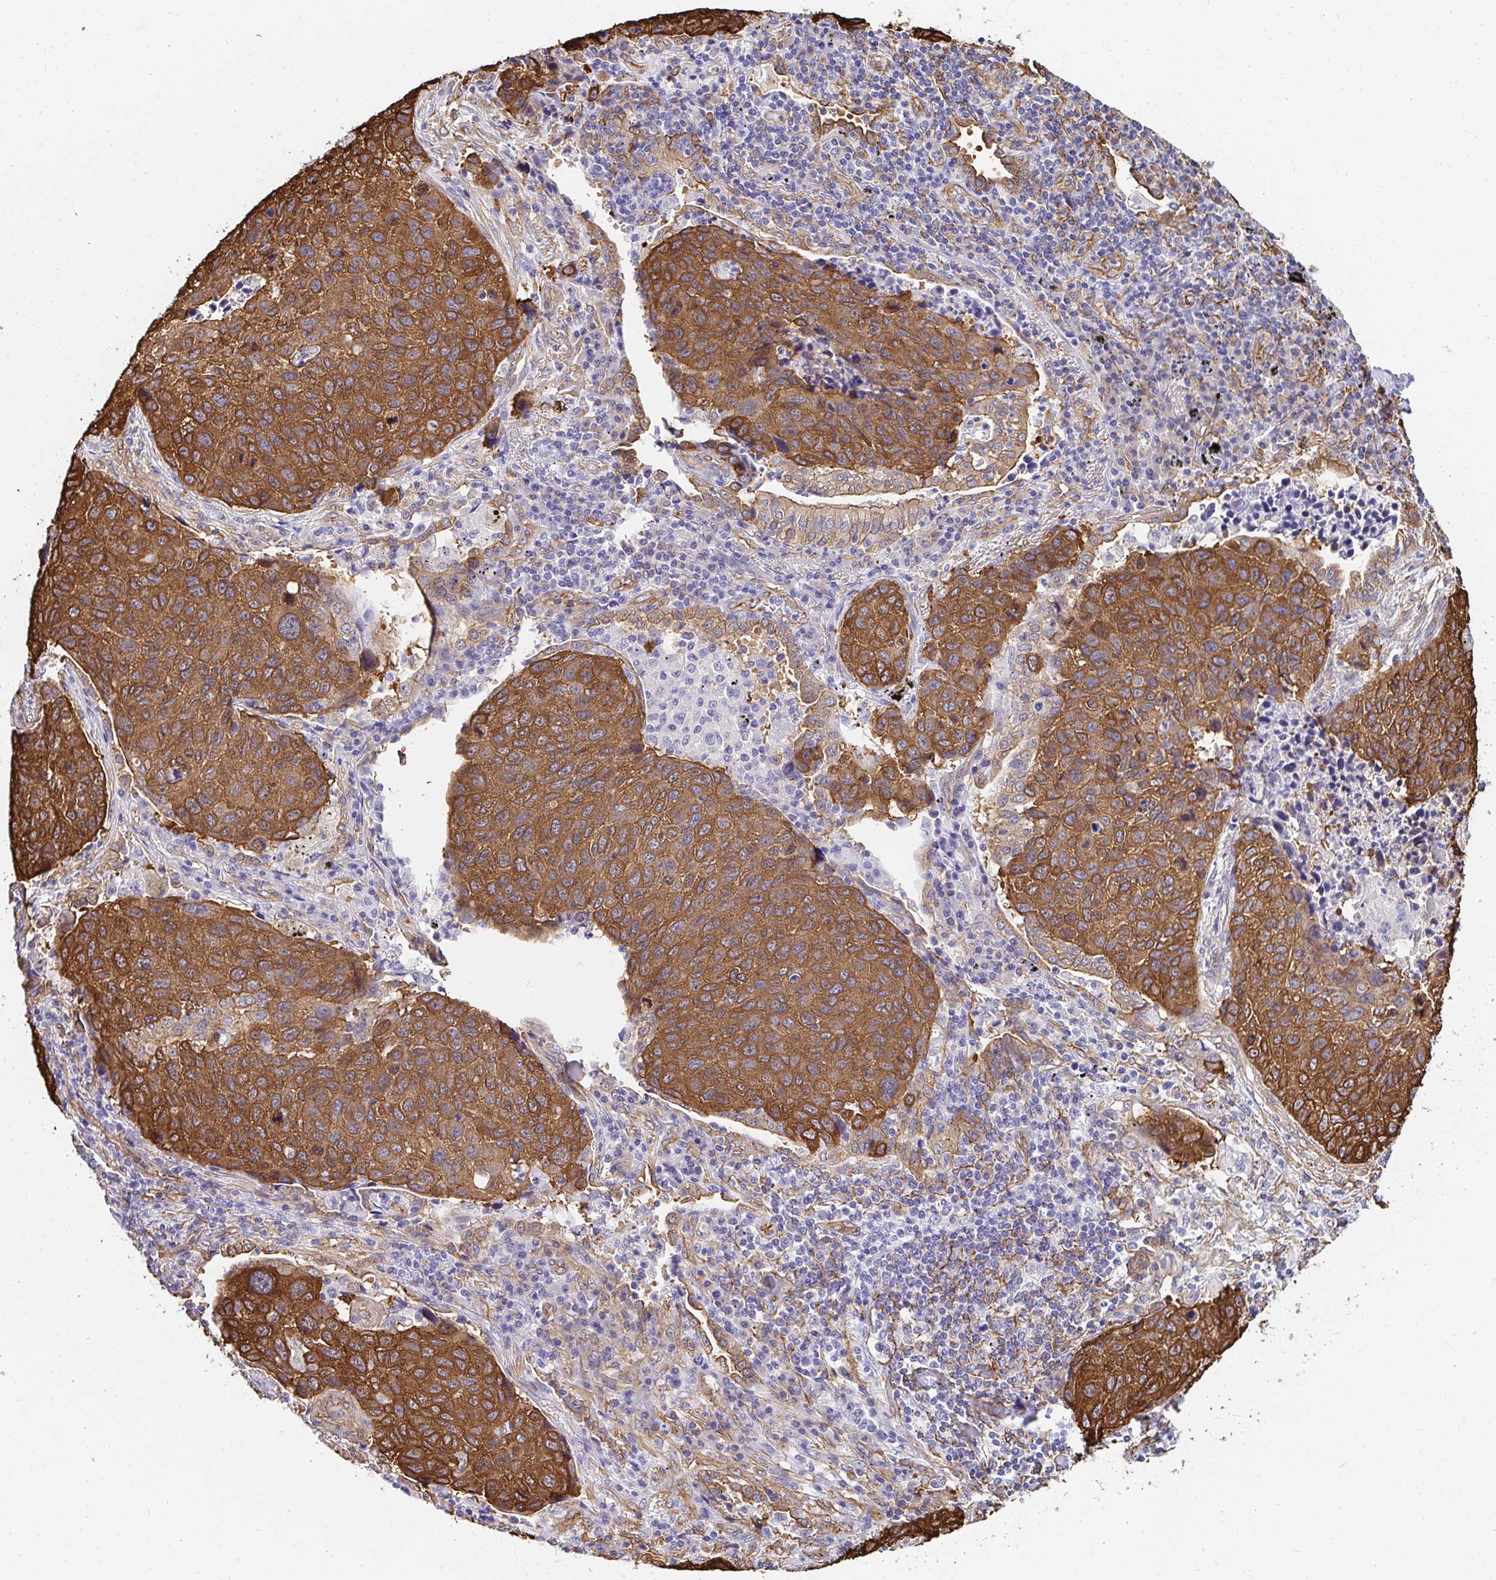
{"staining": {"intensity": "strong", "quantity": ">75%", "location": "cytoplasmic/membranous"}, "tissue": "lung cancer", "cell_type": "Tumor cells", "image_type": "cancer", "snomed": [{"axis": "morphology", "description": "Squamous cell carcinoma, NOS"}, {"axis": "topography", "description": "Lymph node"}, {"axis": "topography", "description": "Lung"}], "caption": "An image showing strong cytoplasmic/membranous positivity in approximately >75% of tumor cells in lung cancer, as visualized by brown immunohistochemical staining.", "gene": "CTTN", "patient": {"sex": "male", "age": 61}}